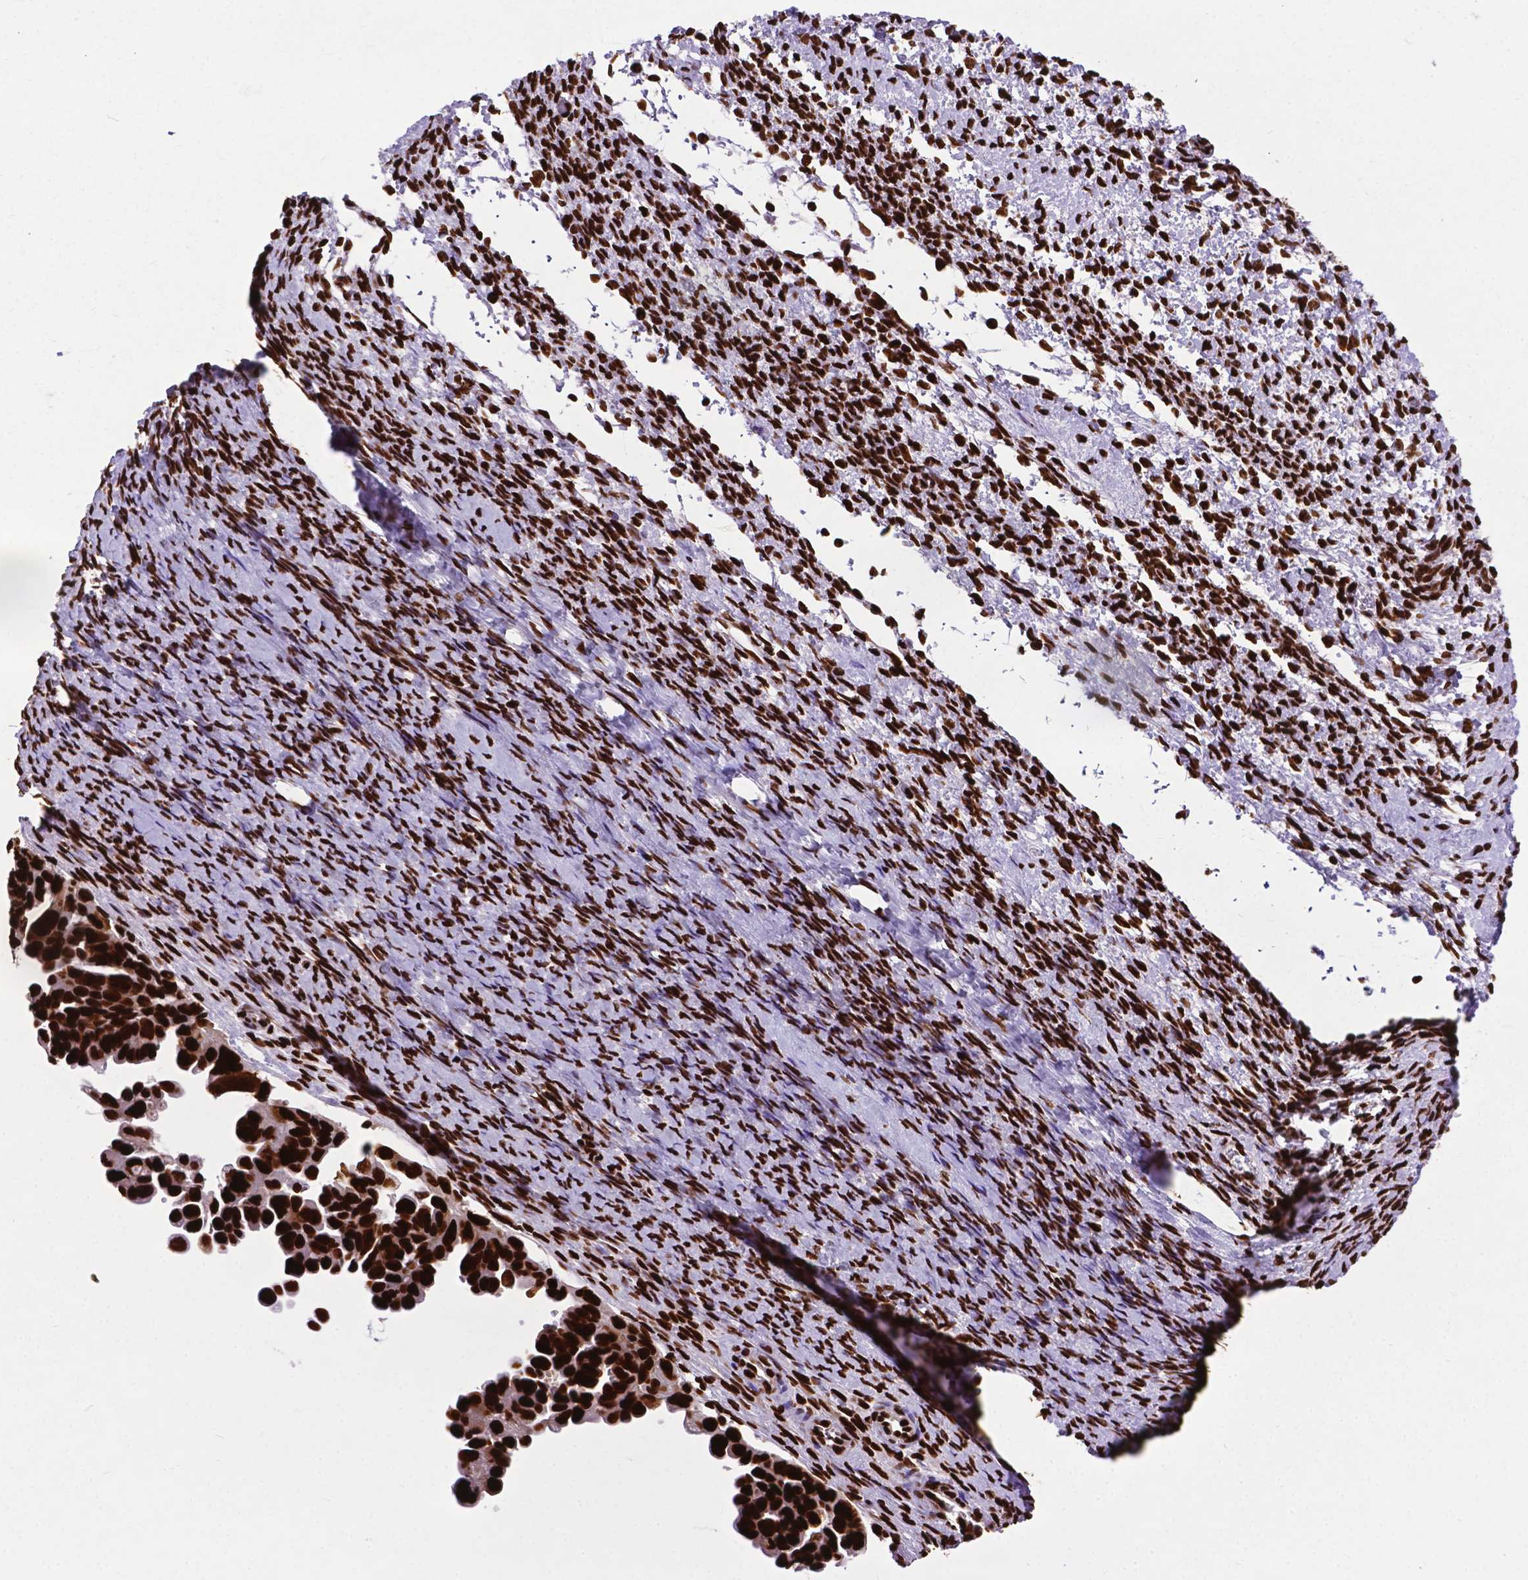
{"staining": {"intensity": "strong", "quantity": ">75%", "location": "nuclear"}, "tissue": "ovarian cancer", "cell_type": "Tumor cells", "image_type": "cancer", "snomed": [{"axis": "morphology", "description": "Cystadenocarcinoma, serous, NOS"}, {"axis": "topography", "description": "Ovary"}], "caption": "Ovarian cancer (serous cystadenocarcinoma) stained with DAB IHC displays high levels of strong nuclear positivity in about >75% of tumor cells.", "gene": "SMIM5", "patient": {"sex": "female", "age": 53}}